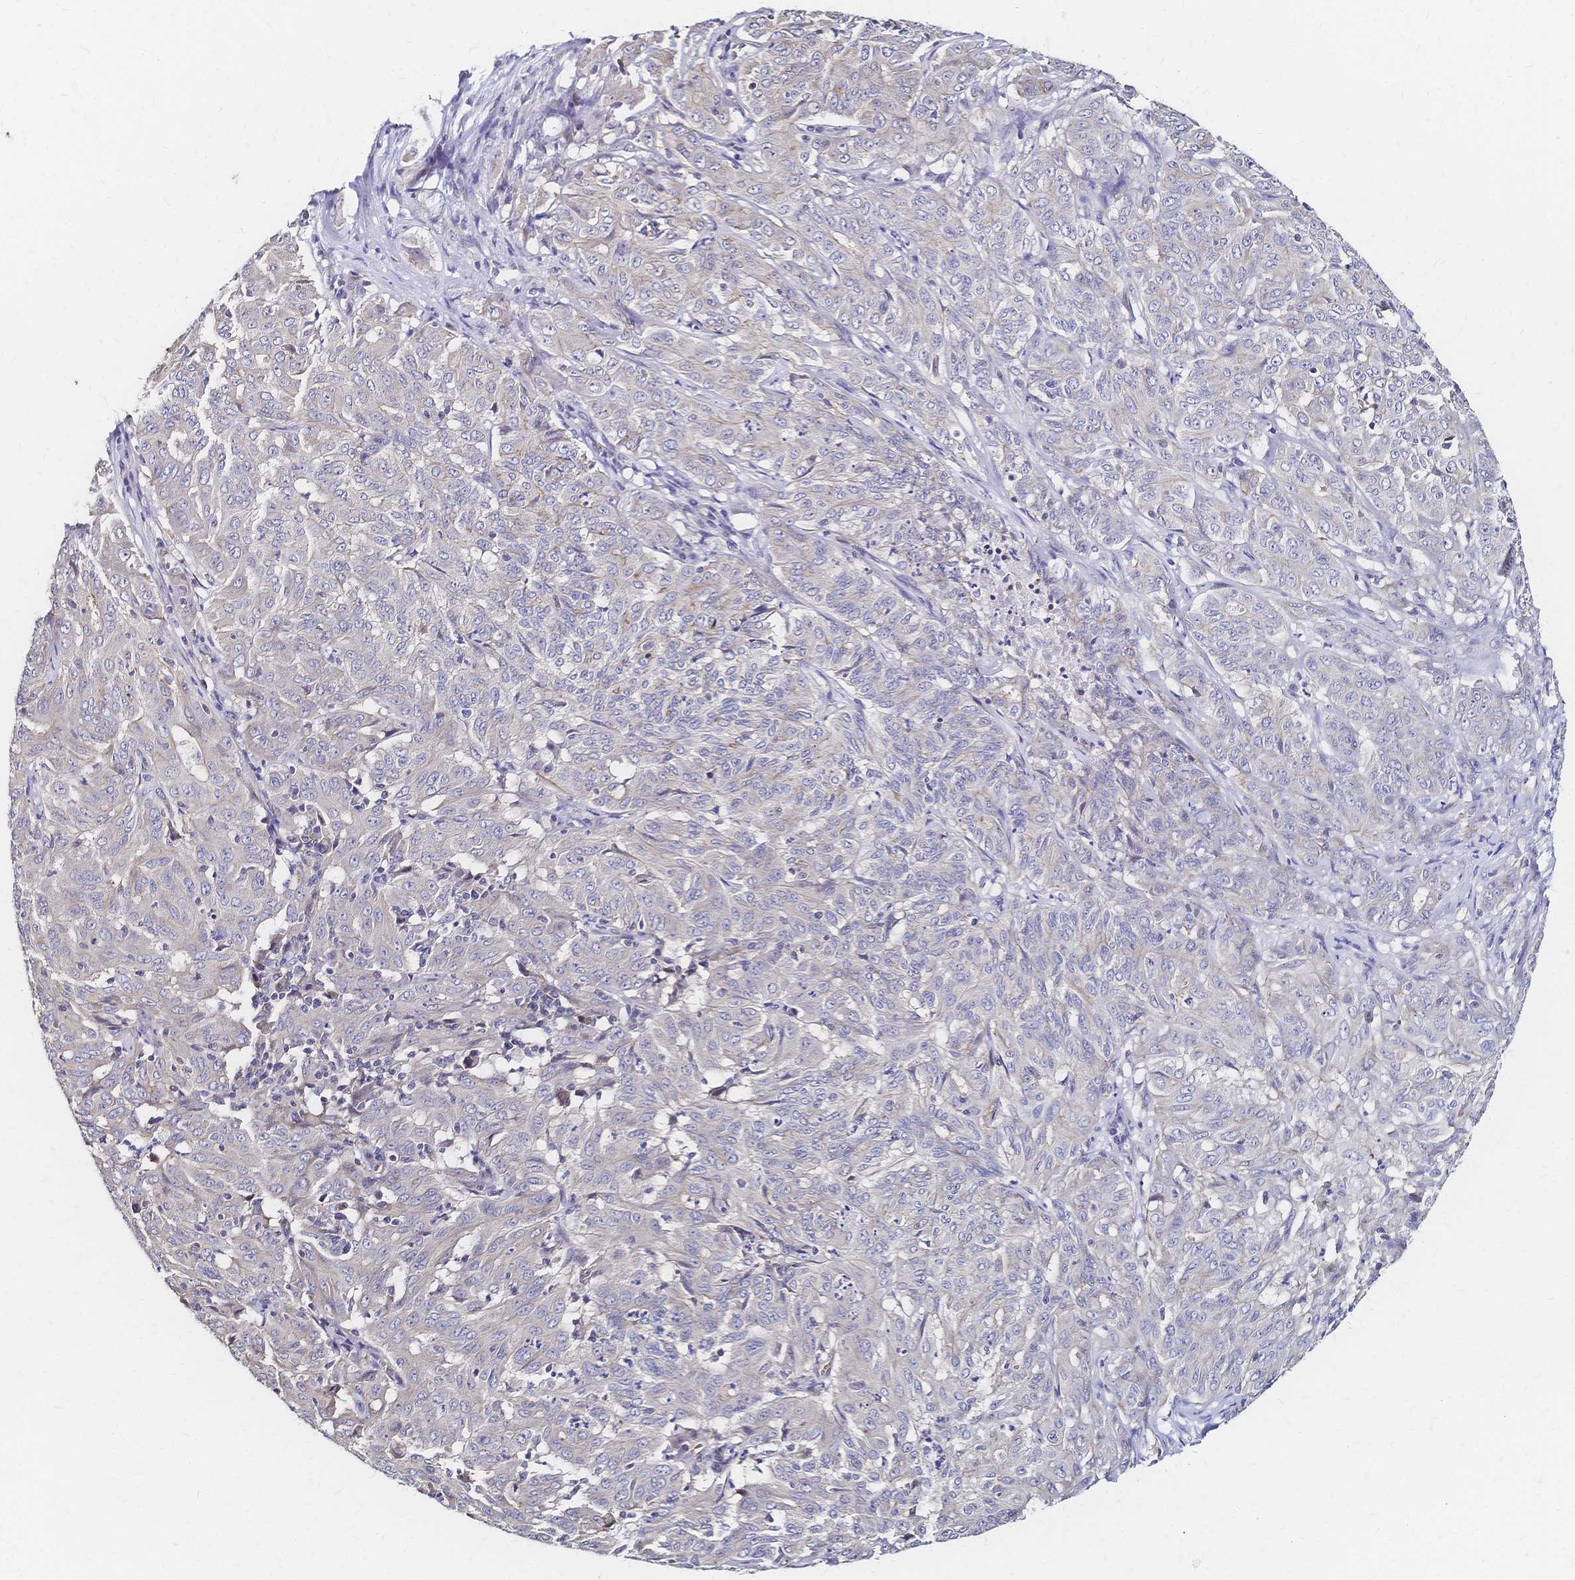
{"staining": {"intensity": "negative", "quantity": "none", "location": "none"}, "tissue": "pancreatic cancer", "cell_type": "Tumor cells", "image_type": "cancer", "snomed": [{"axis": "morphology", "description": "Adenocarcinoma, NOS"}, {"axis": "topography", "description": "Pancreas"}], "caption": "The immunohistochemistry photomicrograph has no significant expression in tumor cells of adenocarcinoma (pancreatic) tissue.", "gene": "SLC5A1", "patient": {"sex": "male", "age": 63}}